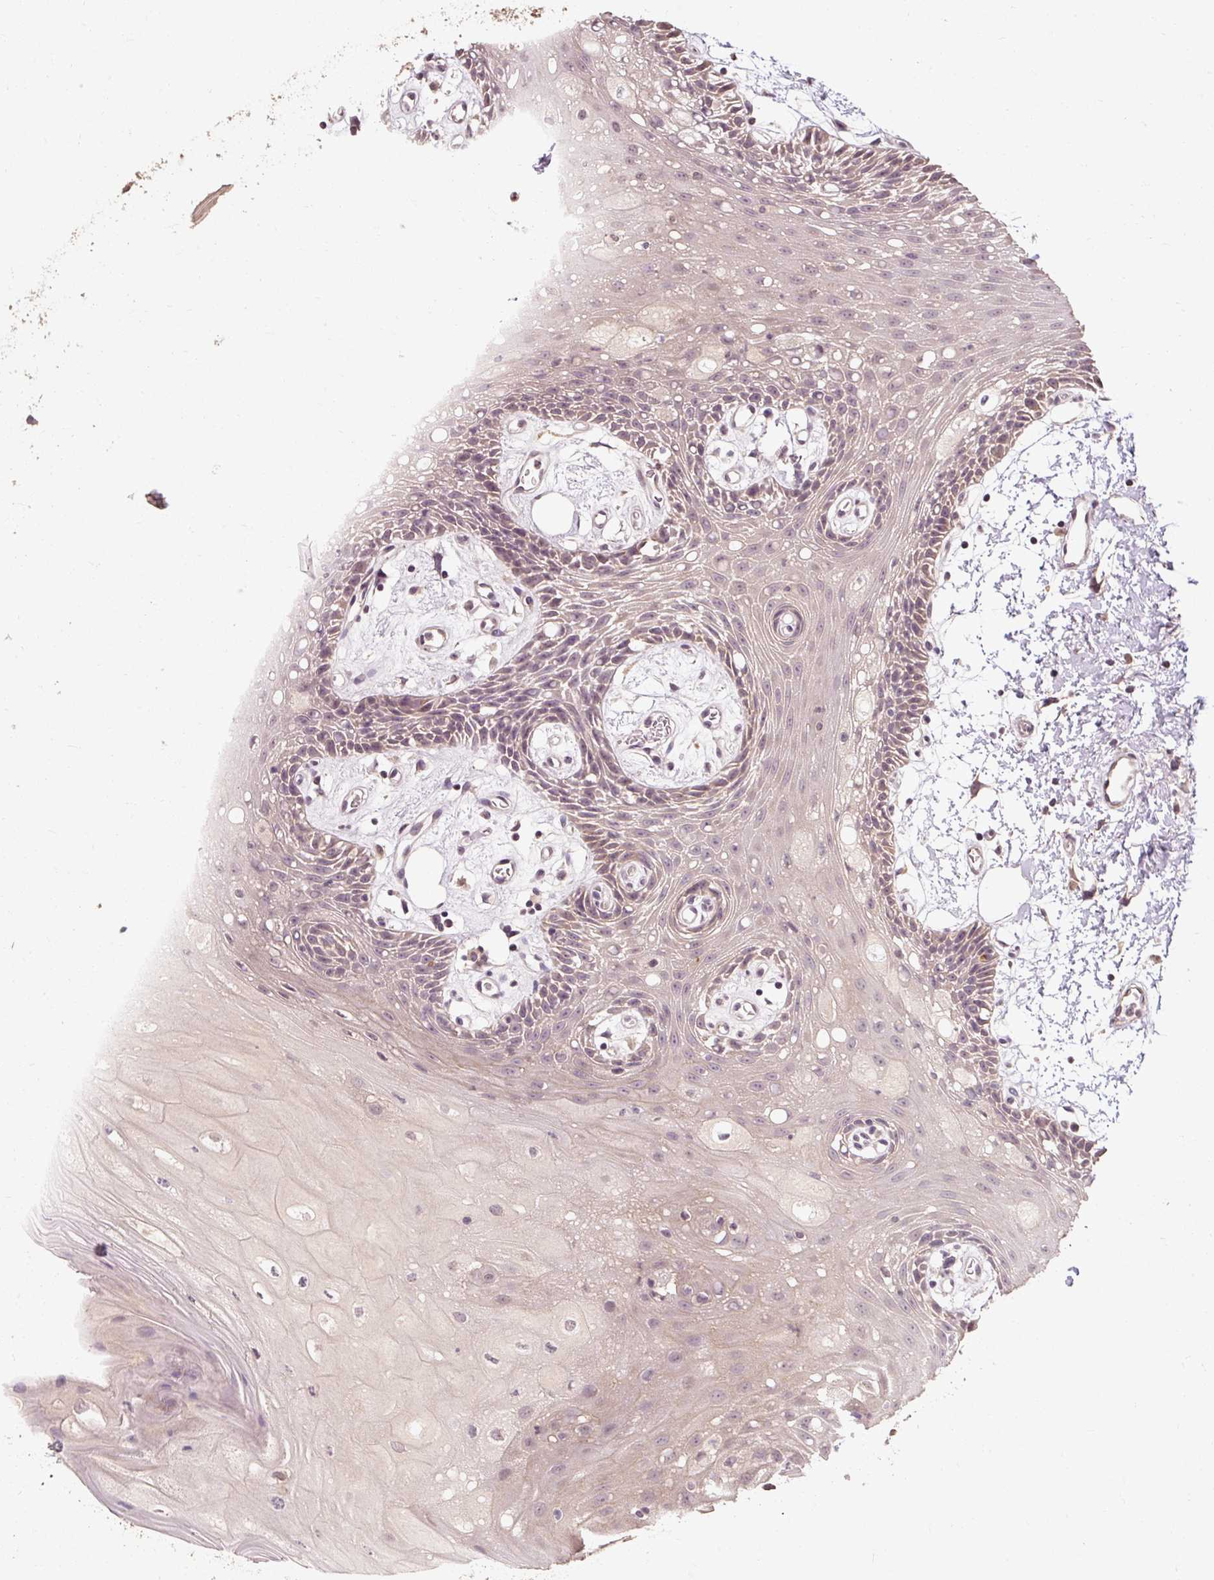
{"staining": {"intensity": "weak", "quantity": "25%-75%", "location": "cytoplasmic/membranous"}, "tissue": "oral mucosa", "cell_type": "Squamous epithelial cells", "image_type": "normal", "snomed": [{"axis": "morphology", "description": "Normal tissue, NOS"}, {"axis": "topography", "description": "Oral tissue"}], "caption": "Oral mucosa stained with DAB (3,3'-diaminobenzidine) IHC displays low levels of weak cytoplasmic/membranous expression in about 25%-75% of squamous epithelial cells.", "gene": "CFAP65", "patient": {"sex": "female", "age": 59}}